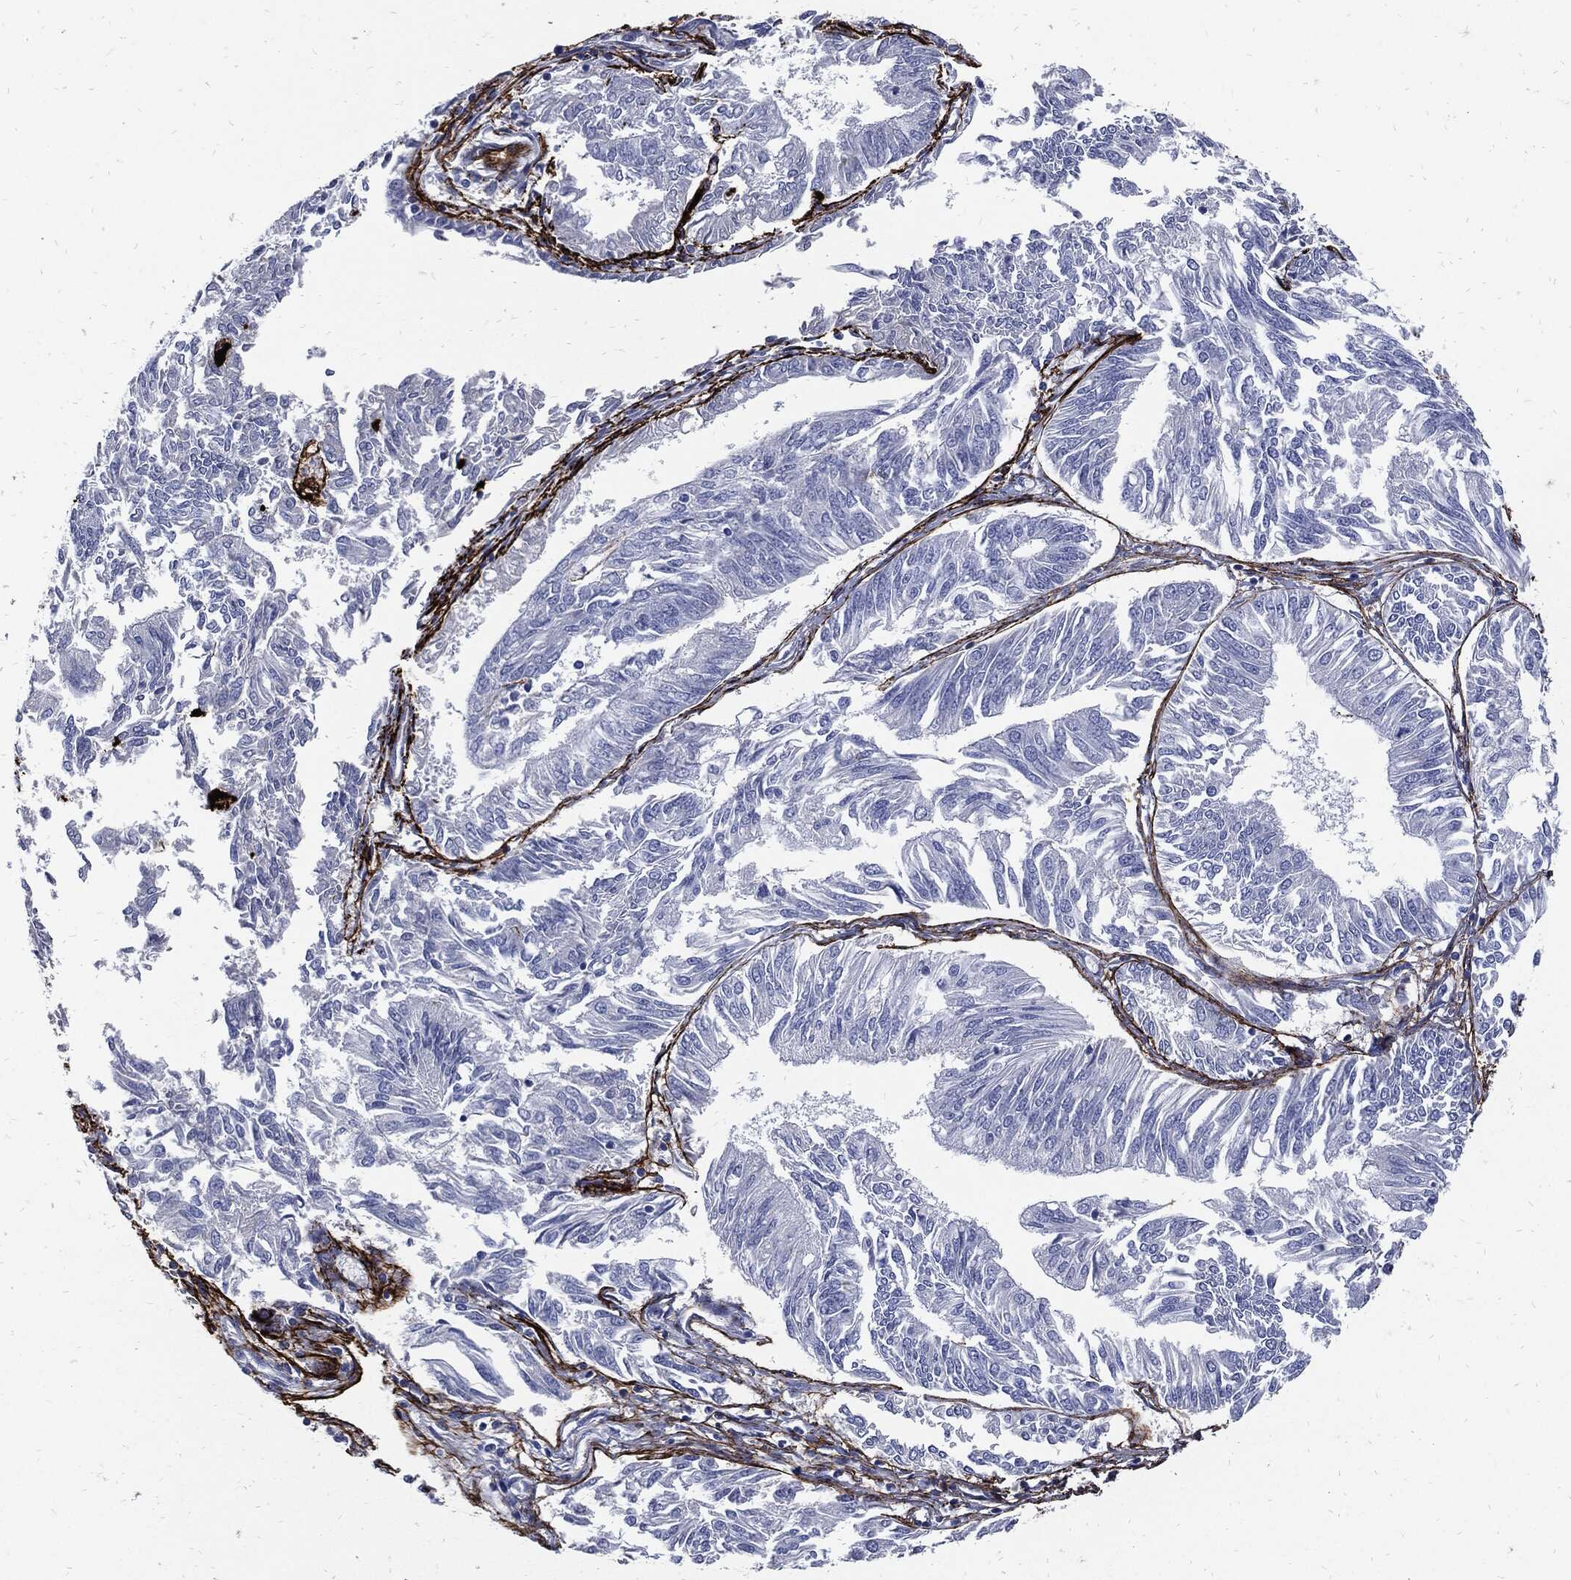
{"staining": {"intensity": "negative", "quantity": "none", "location": "none"}, "tissue": "endometrial cancer", "cell_type": "Tumor cells", "image_type": "cancer", "snomed": [{"axis": "morphology", "description": "Adenocarcinoma, NOS"}, {"axis": "topography", "description": "Endometrium"}], "caption": "This is a histopathology image of immunohistochemistry (IHC) staining of endometrial adenocarcinoma, which shows no expression in tumor cells.", "gene": "FBN1", "patient": {"sex": "female", "age": 58}}